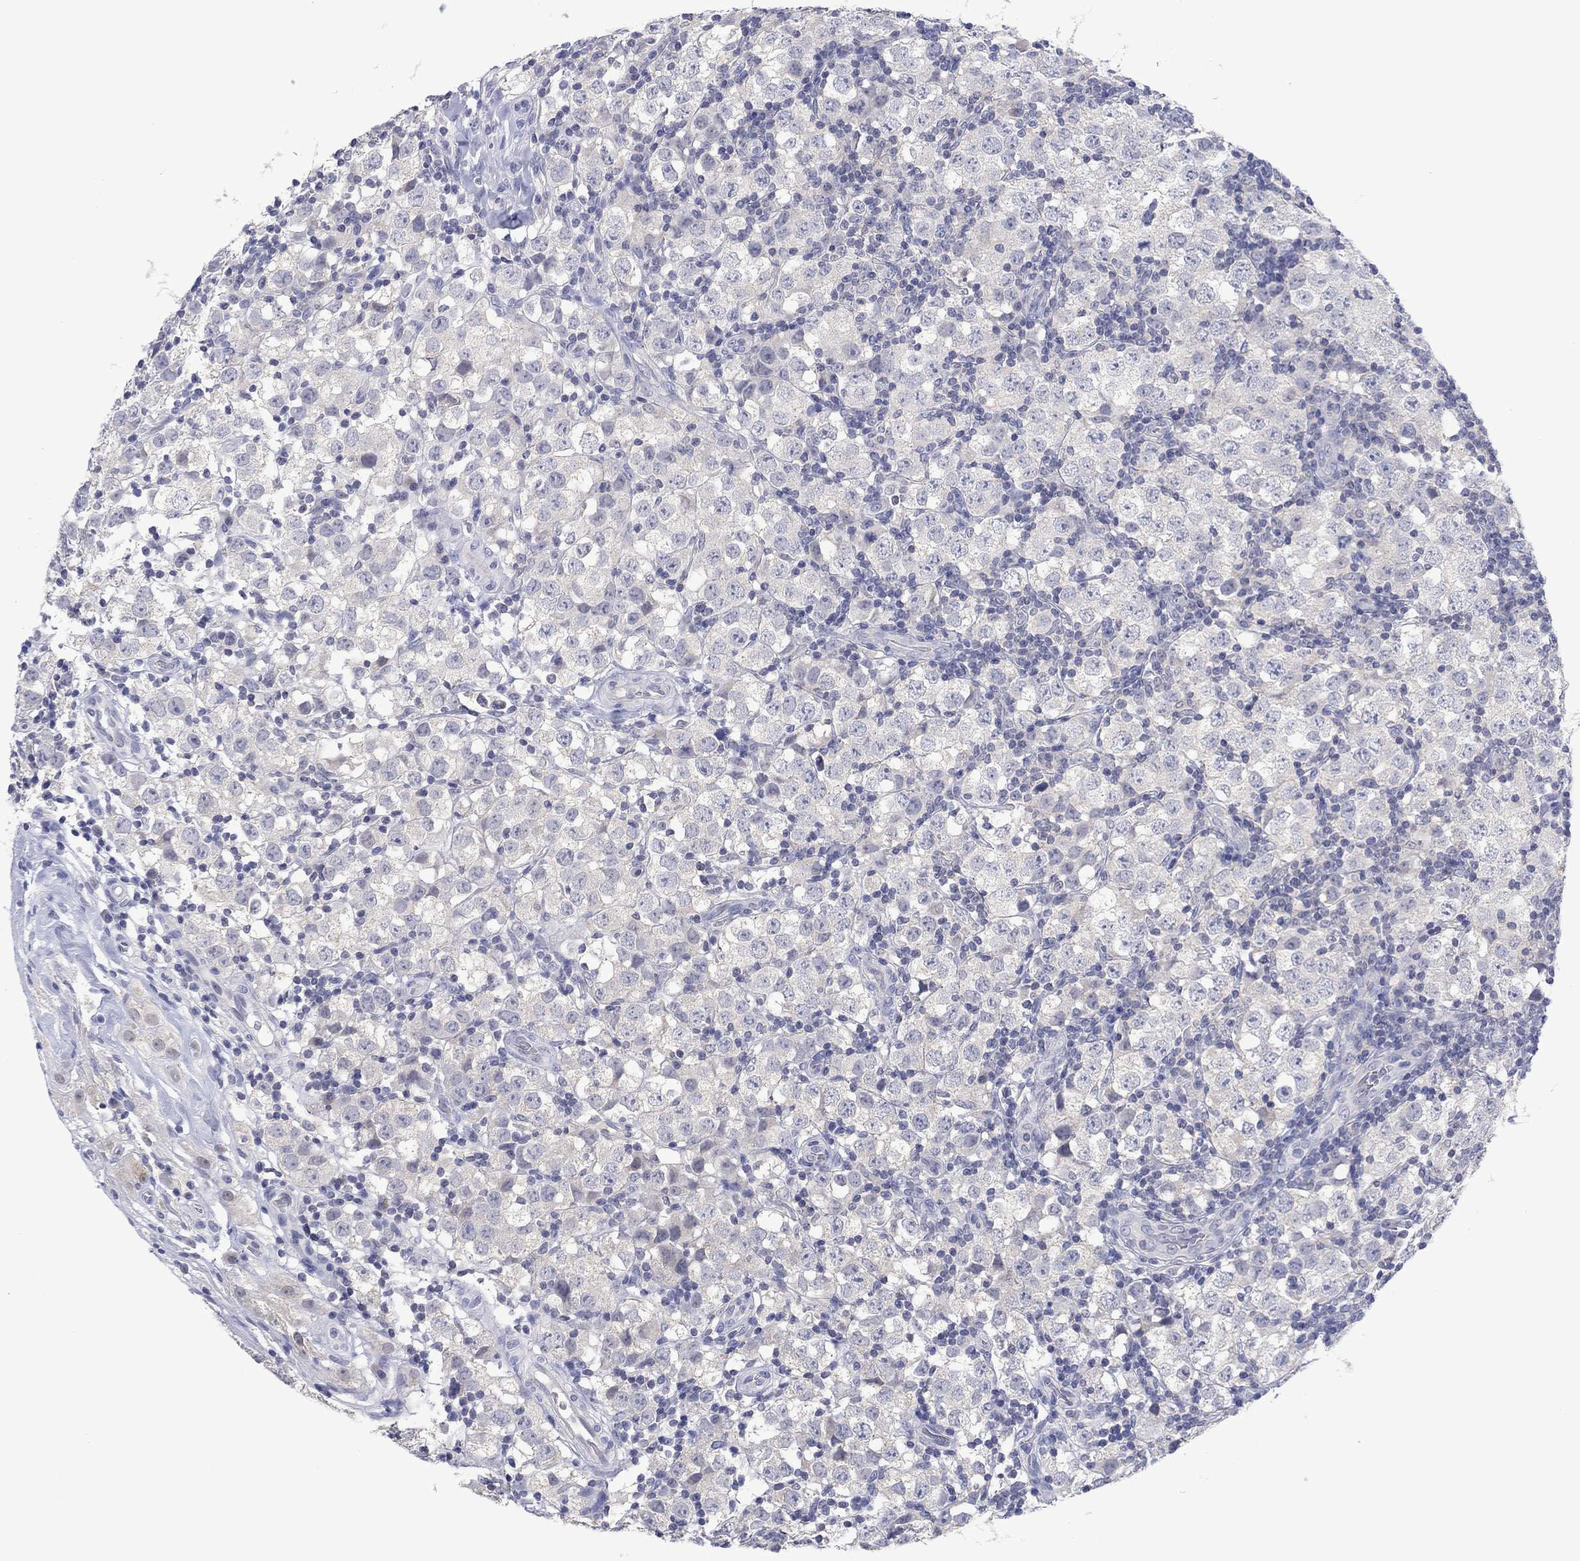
{"staining": {"intensity": "negative", "quantity": "none", "location": "none"}, "tissue": "testis cancer", "cell_type": "Tumor cells", "image_type": "cancer", "snomed": [{"axis": "morphology", "description": "Seminoma, NOS"}, {"axis": "topography", "description": "Testis"}], "caption": "This is a histopathology image of IHC staining of testis cancer, which shows no staining in tumor cells.", "gene": "FER1L6", "patient": {"sex": "male", "age": 34}}